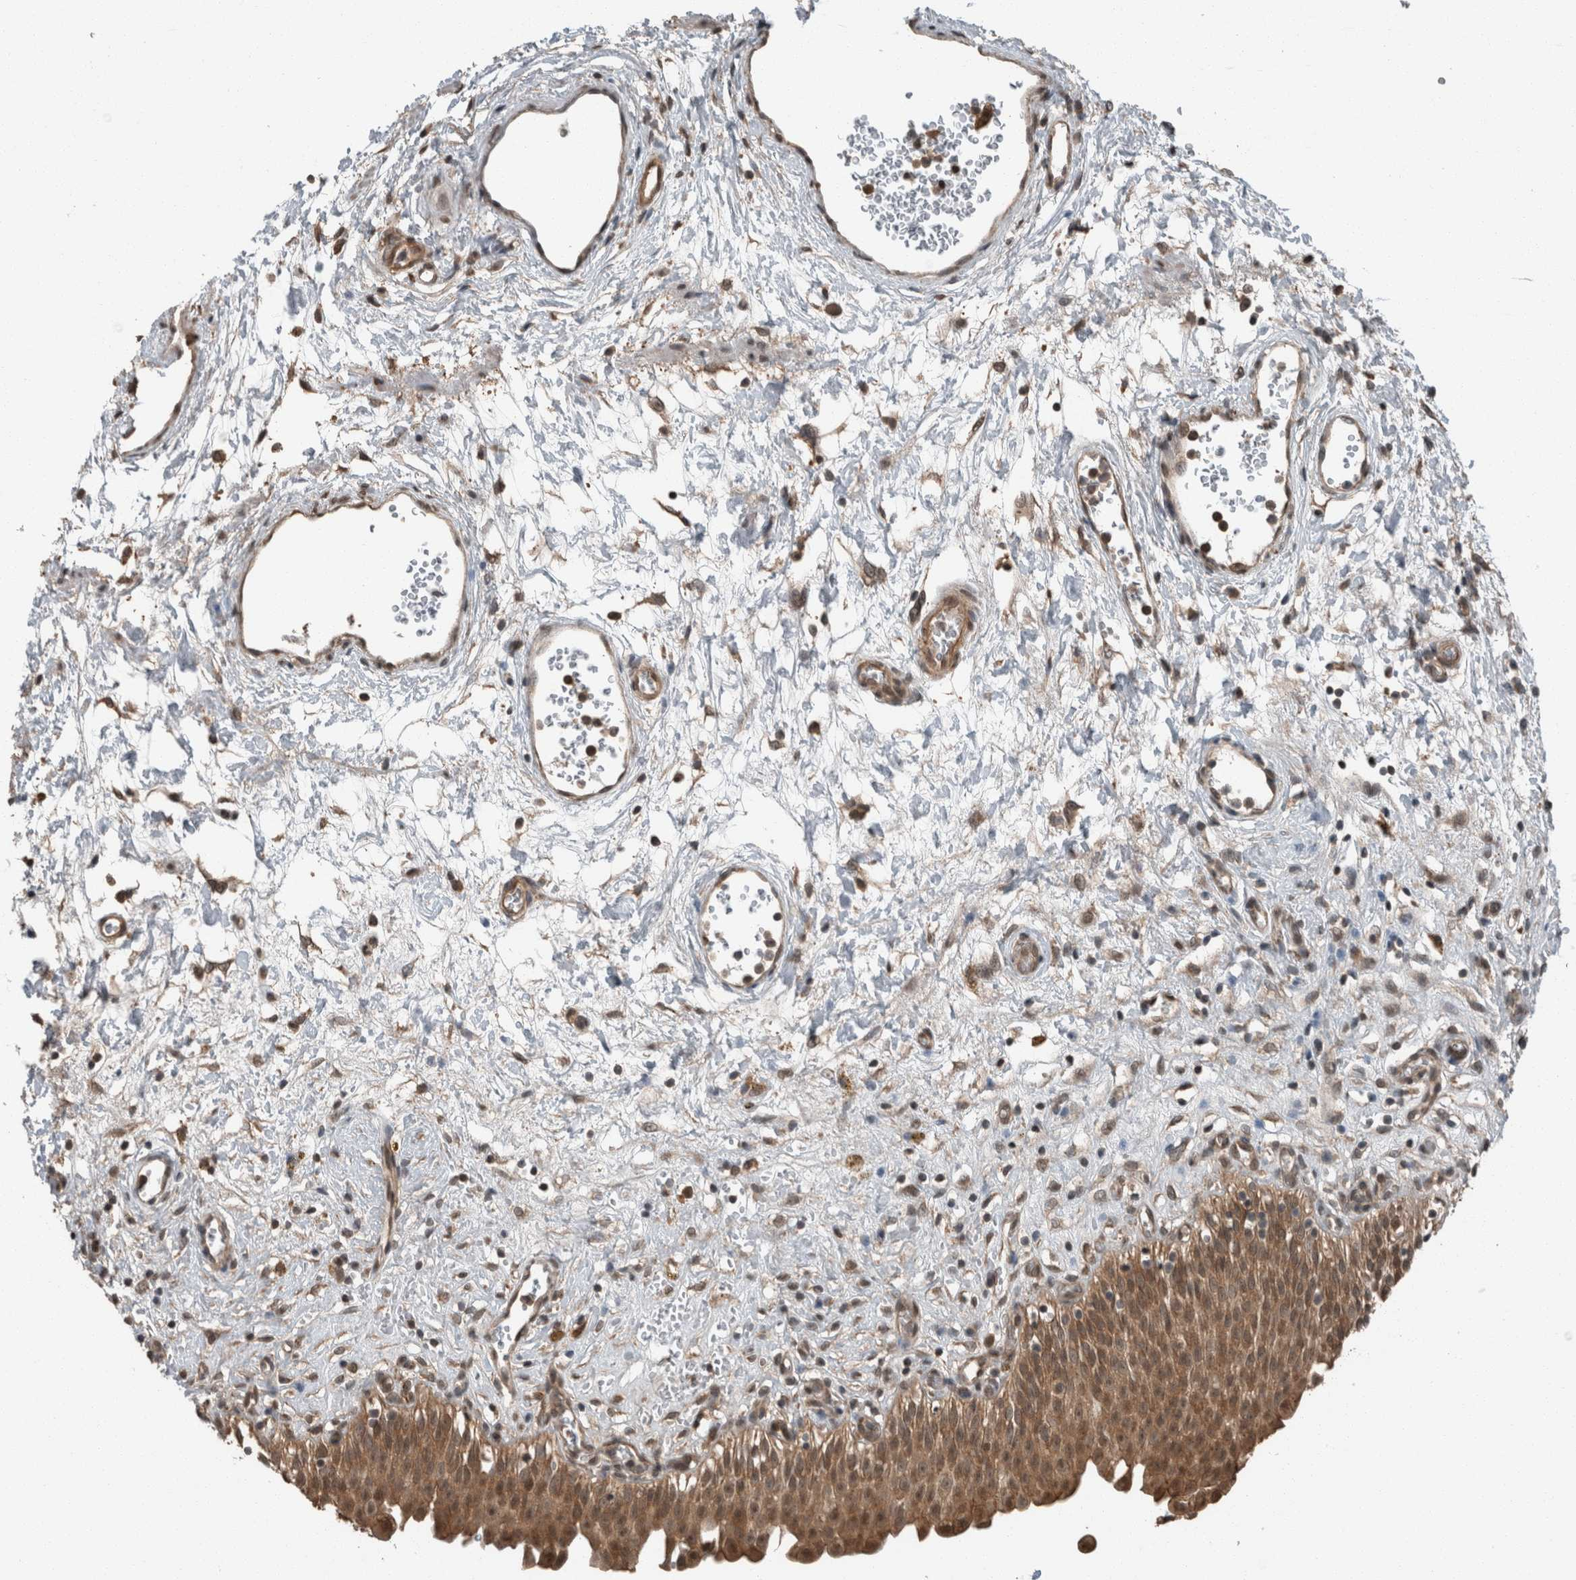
{"staining": {"intensity": "strong", "quantity": ">75%", "location": "cytoplasmic/membranous"}, "tissue": "urinary bladder", "cell_type": "Urothelial cells", "image_type": "normal", "snomed": [{"axis": "morphology", "description": "Urothelial carcinoma, High grade"}, {"axis": "topography", "description": "Urinary bladder"}], "caption": "Urinary bladder stained with a brown dye exhibits strong cytoplasmic/membranous positive staining in approximately >75% of urothelial cells.", "gene": "MYO1E", "patient": {"sex": "male", "age": 46}}